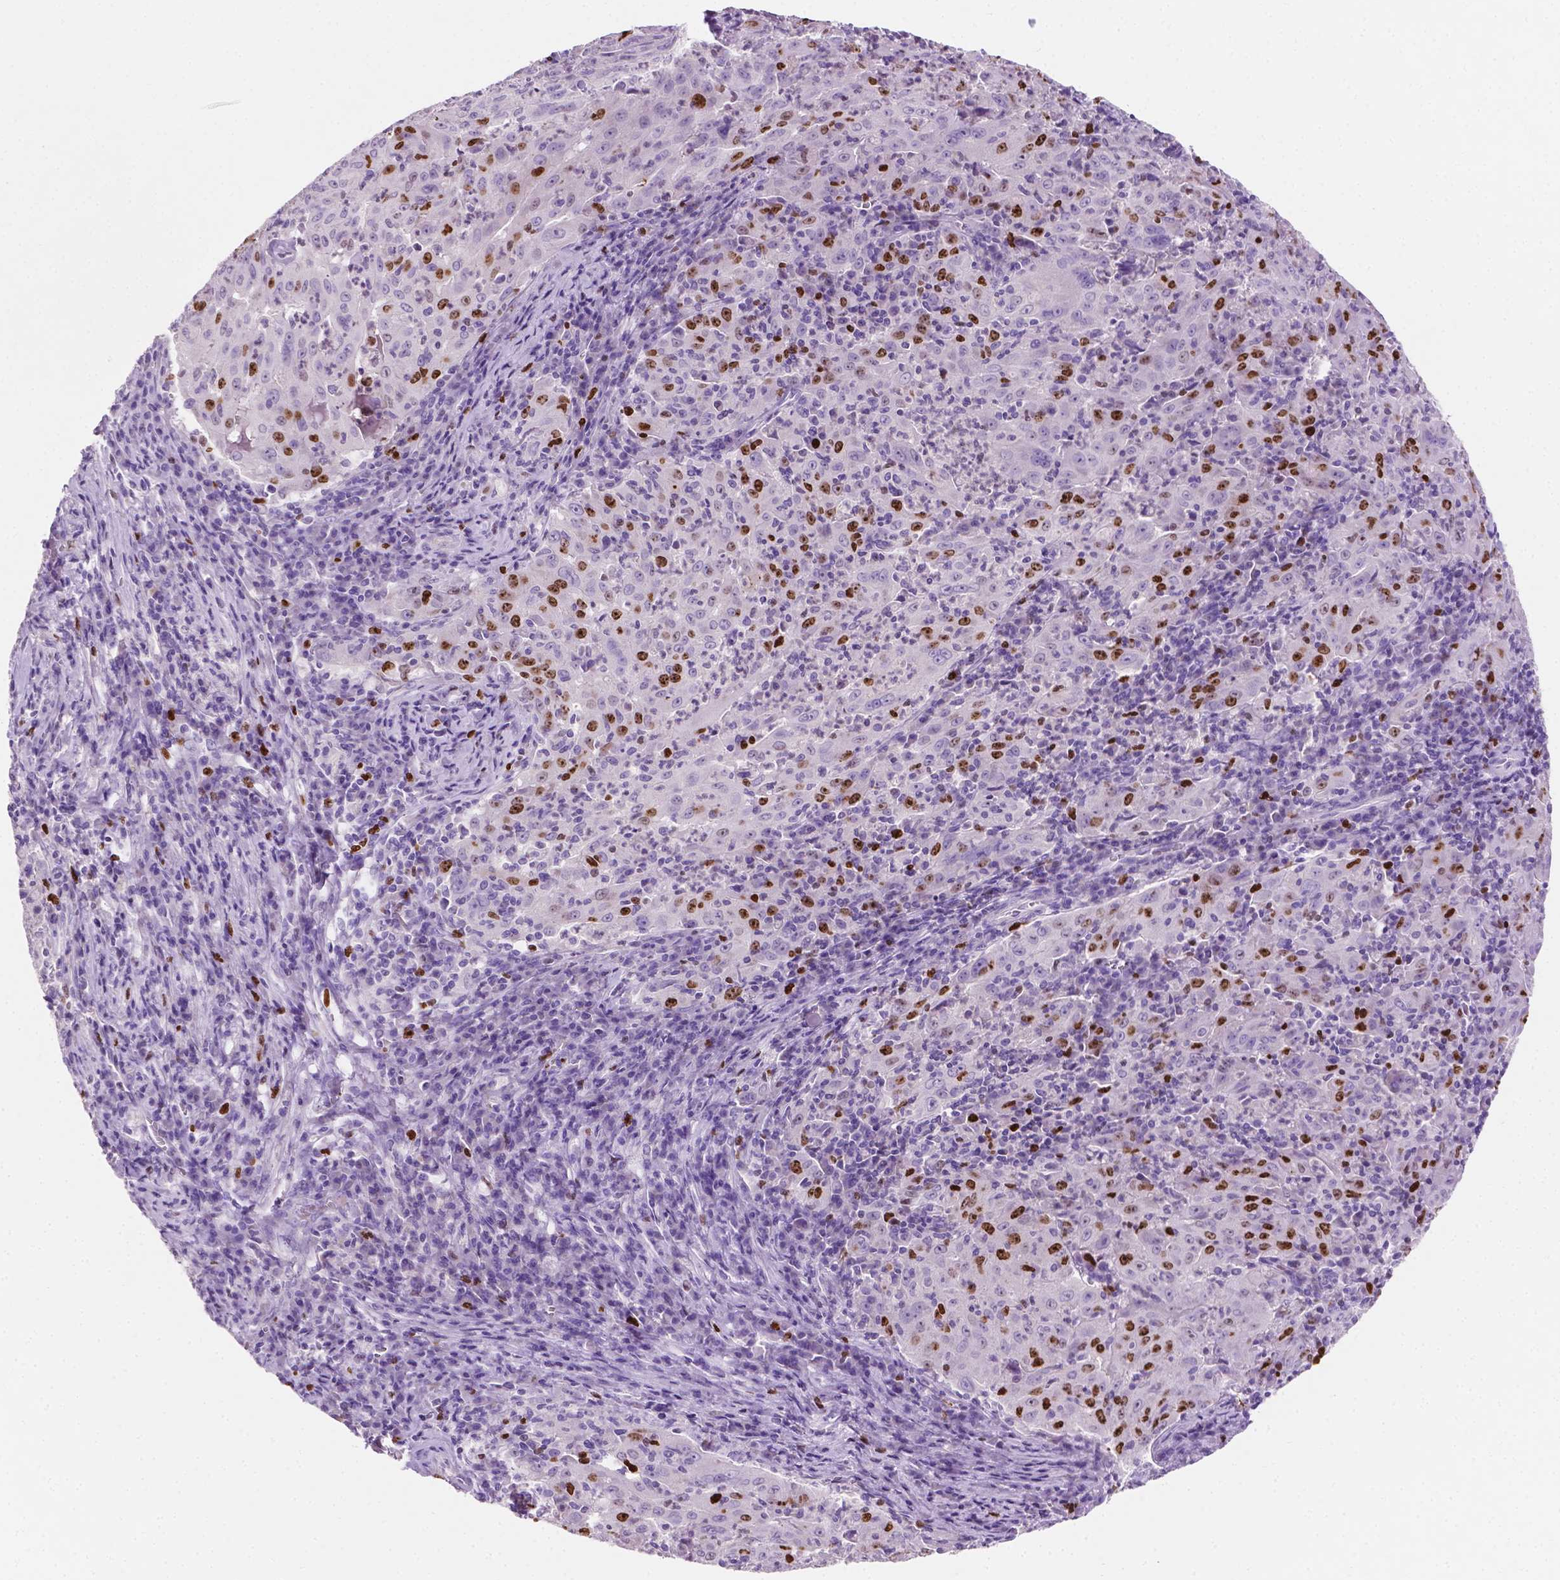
{"staining": {"intensity": "strong", "quantity": "25%-75%", "location": "nuclear"}, "tissue": "pancreatic cancer", "cell_type": "Tumor cells", "image_type": "cancer", "snomed": [{"axis": "morphology", "description": "Adenocarcinoma, NOS"}, {"axis": "topography", "description": "Pancreas"}], "caption": "Adenocarcinoma (pancreatic) stained for a protein demonstrates strong nuclear positivity in tumor cells.", "gene": "SIAH2", "patient": {"sex": "male", "age": 63}}